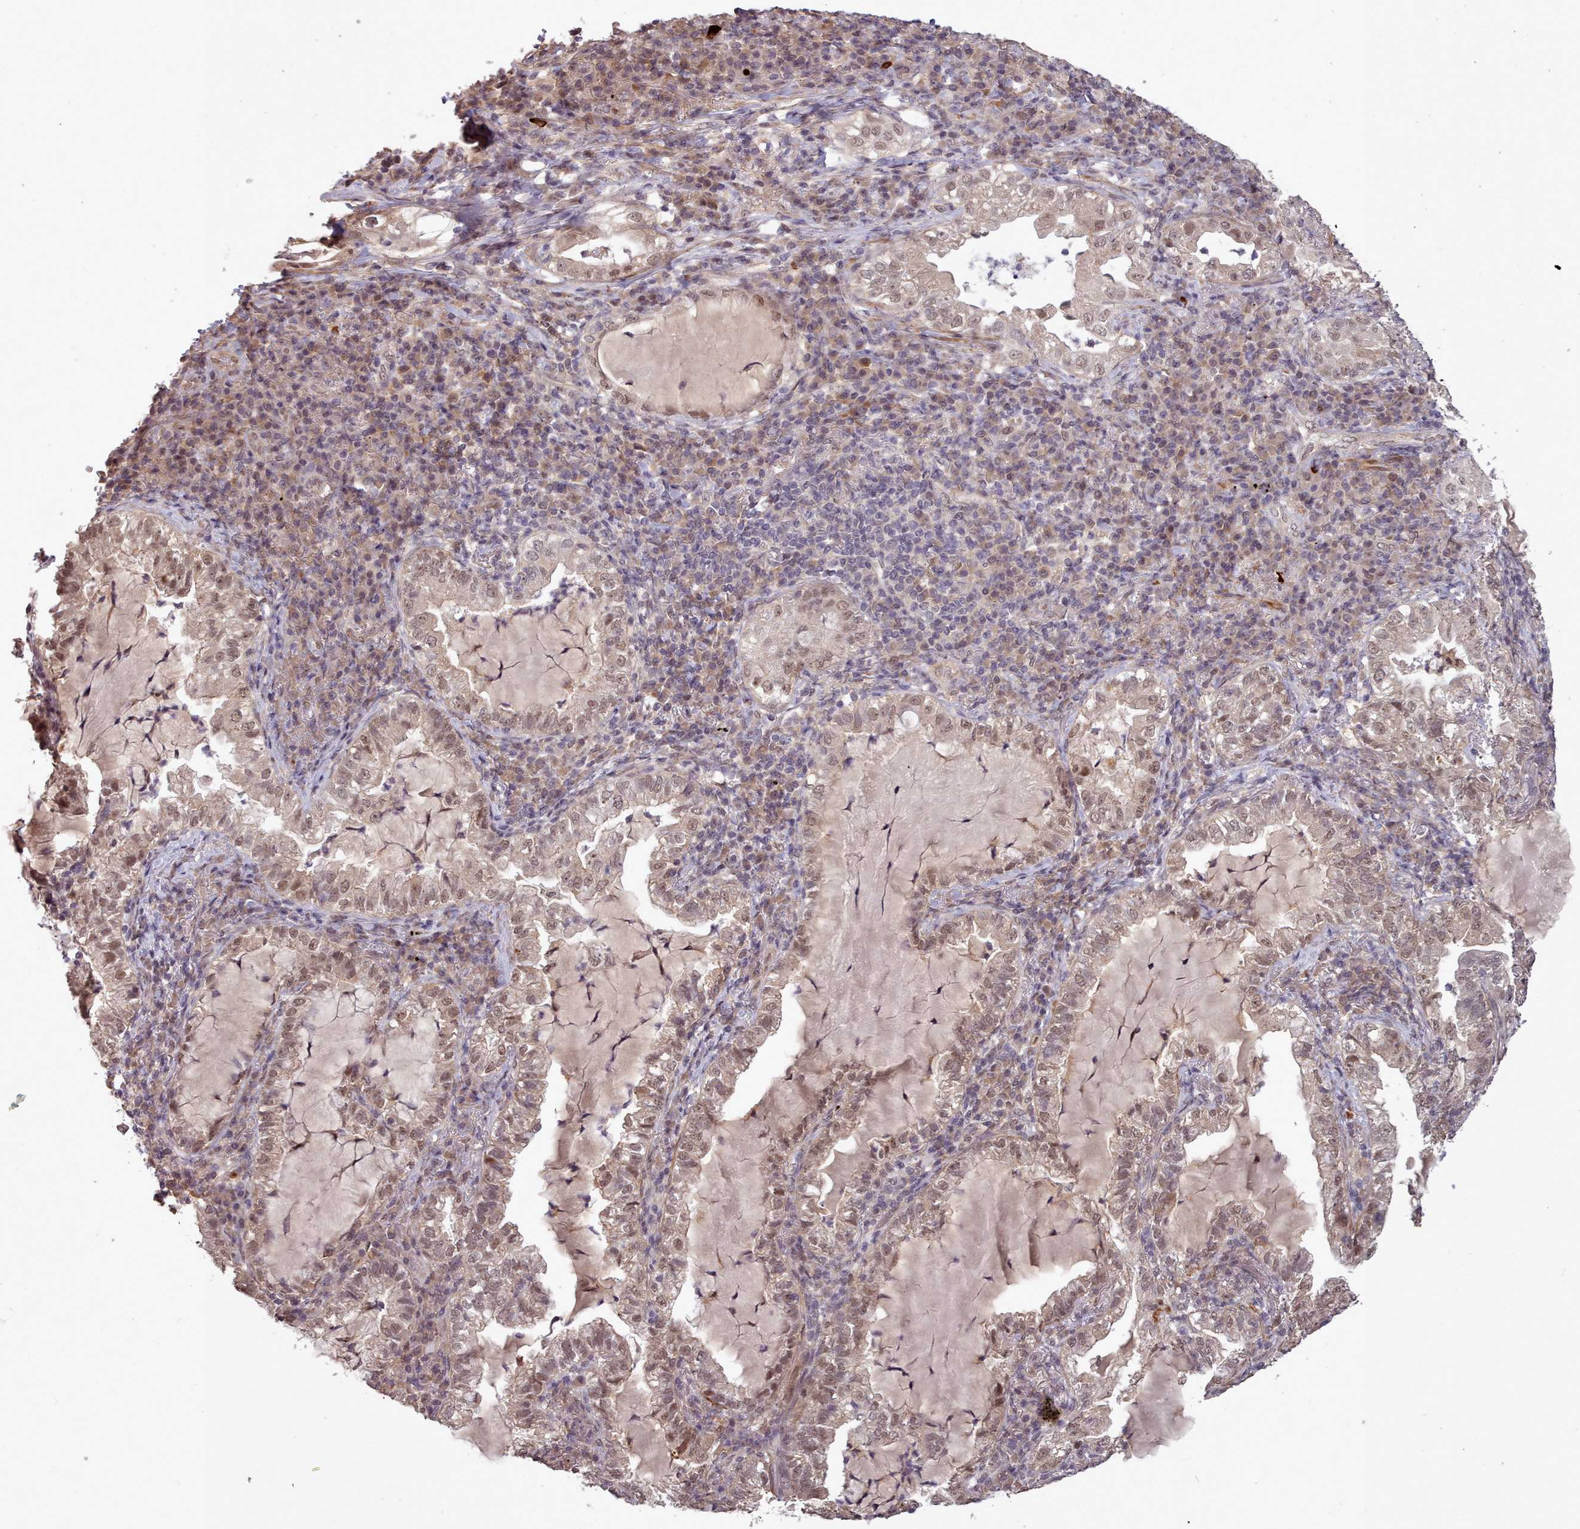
{"staining": {"intensity": "moderate", "quantity": ">75%", "location": "nuclear"}, "tissue": "lung cancer", "cell_type": "Tumor cells", "image_type": "cancer", "snomed": [{"axis": "morphology", "description": "Adenocarcinoma, NOS"}, {"axis": "topography", "description": "Lung"}], "caption": "Adenocarcinoma (lung) stained with immunohistochemistry (IHC) reveals moderate nuclear positivity in approximately >75% of tumor cells.", "gene": "CDC6", "patient": {"sex": "female", "age": 73}}